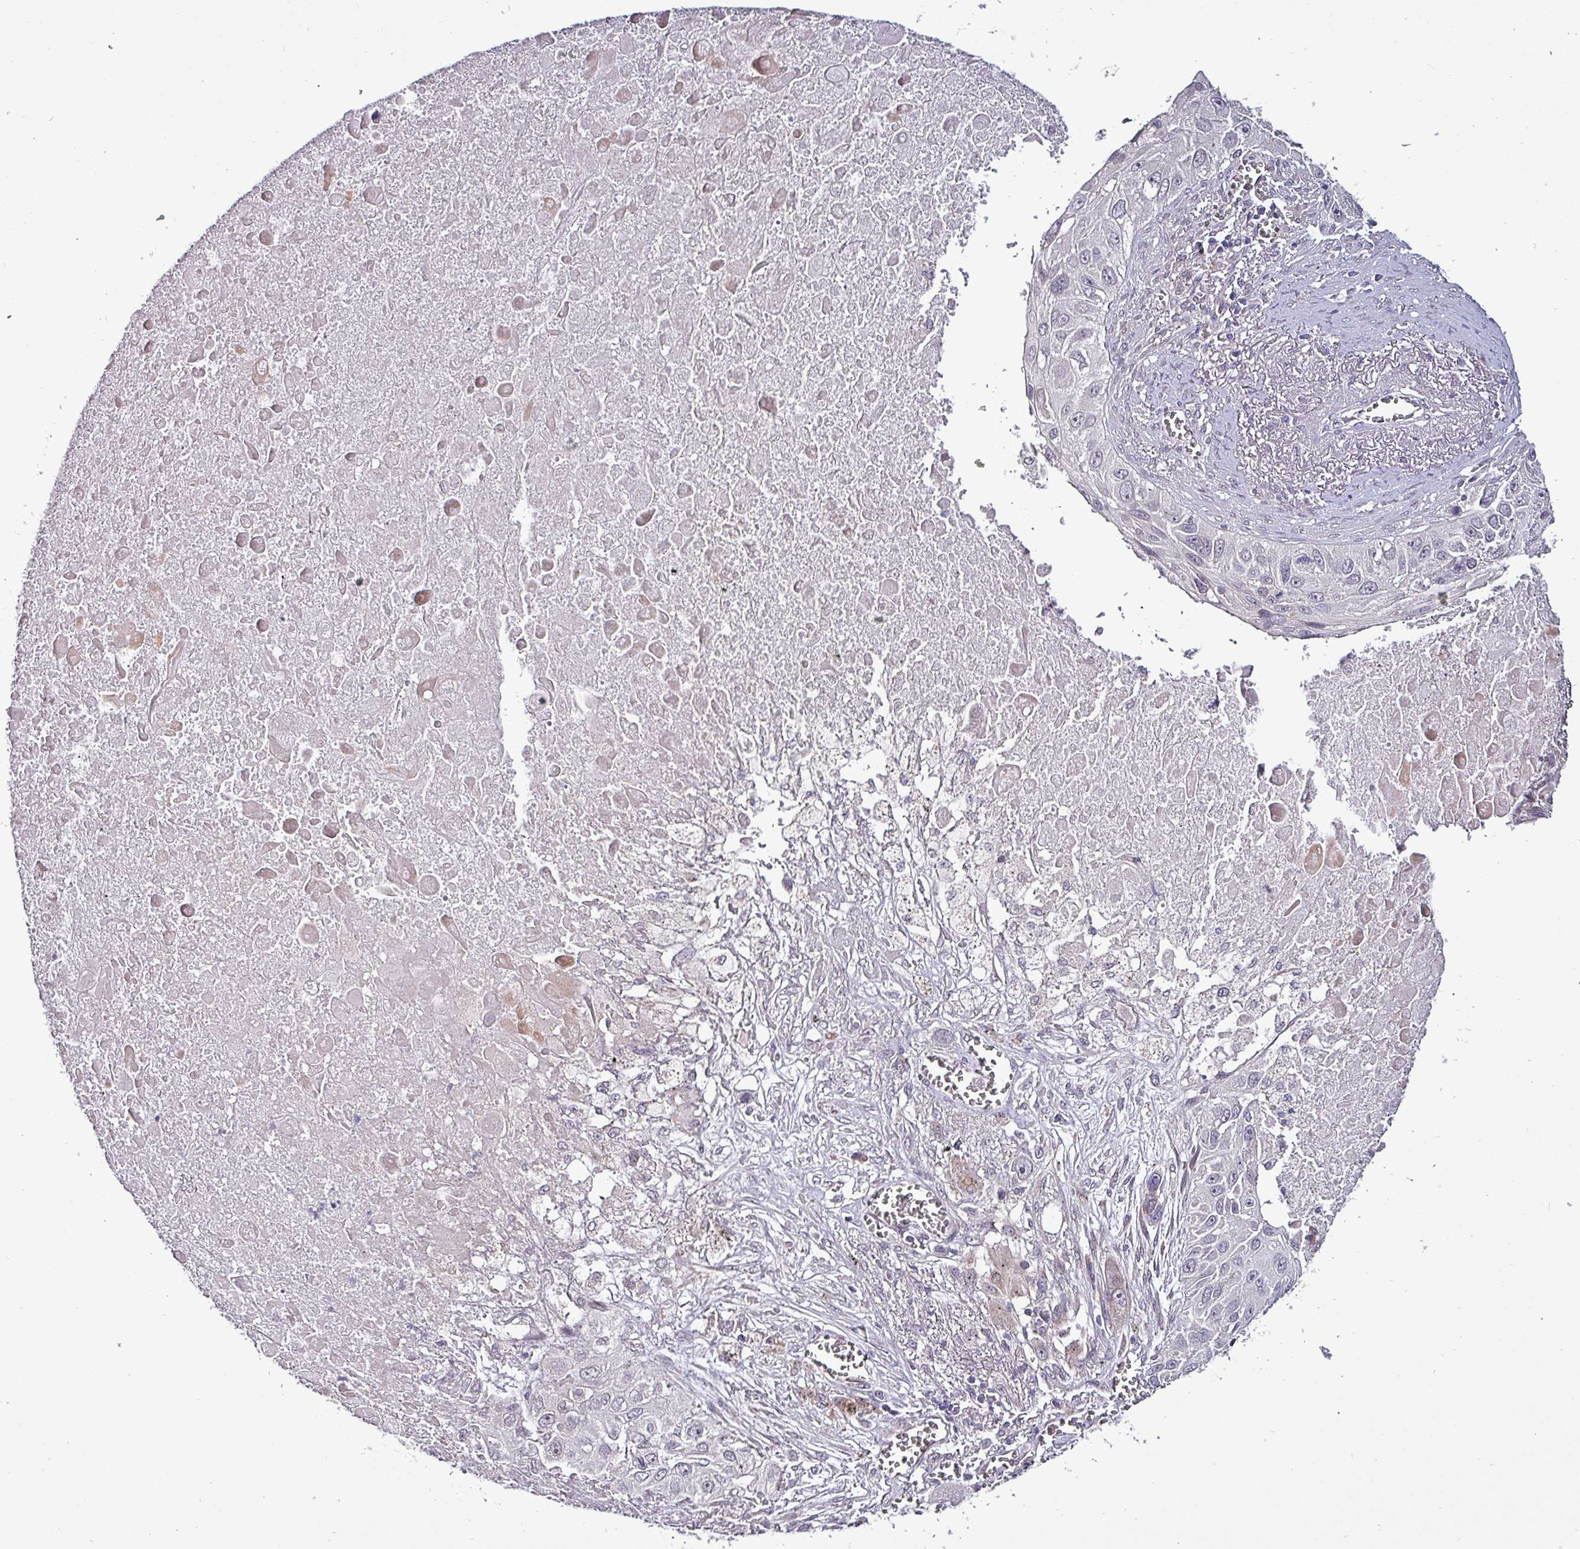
{"staining": {"intensity": "negative", "quantity": "none", "location": "none"}, "tissue": "lung cancer", "cell_type": "Tumor cells", "image_type": "cancer", "snomed": [{"axis": "morphology", "description": "Squamous cell carcinoma, NOS"}, {"axis": "topography", "description": "Lung"}], "caption": "IHC photomicrograph of neoplastic tissue: human squamous cell carcinoma (lung) stained with DAB displays no significant protein positivity in tumor cells.", "gene": "GRAPL", "patient": {"sex": "male", "age": 66}}